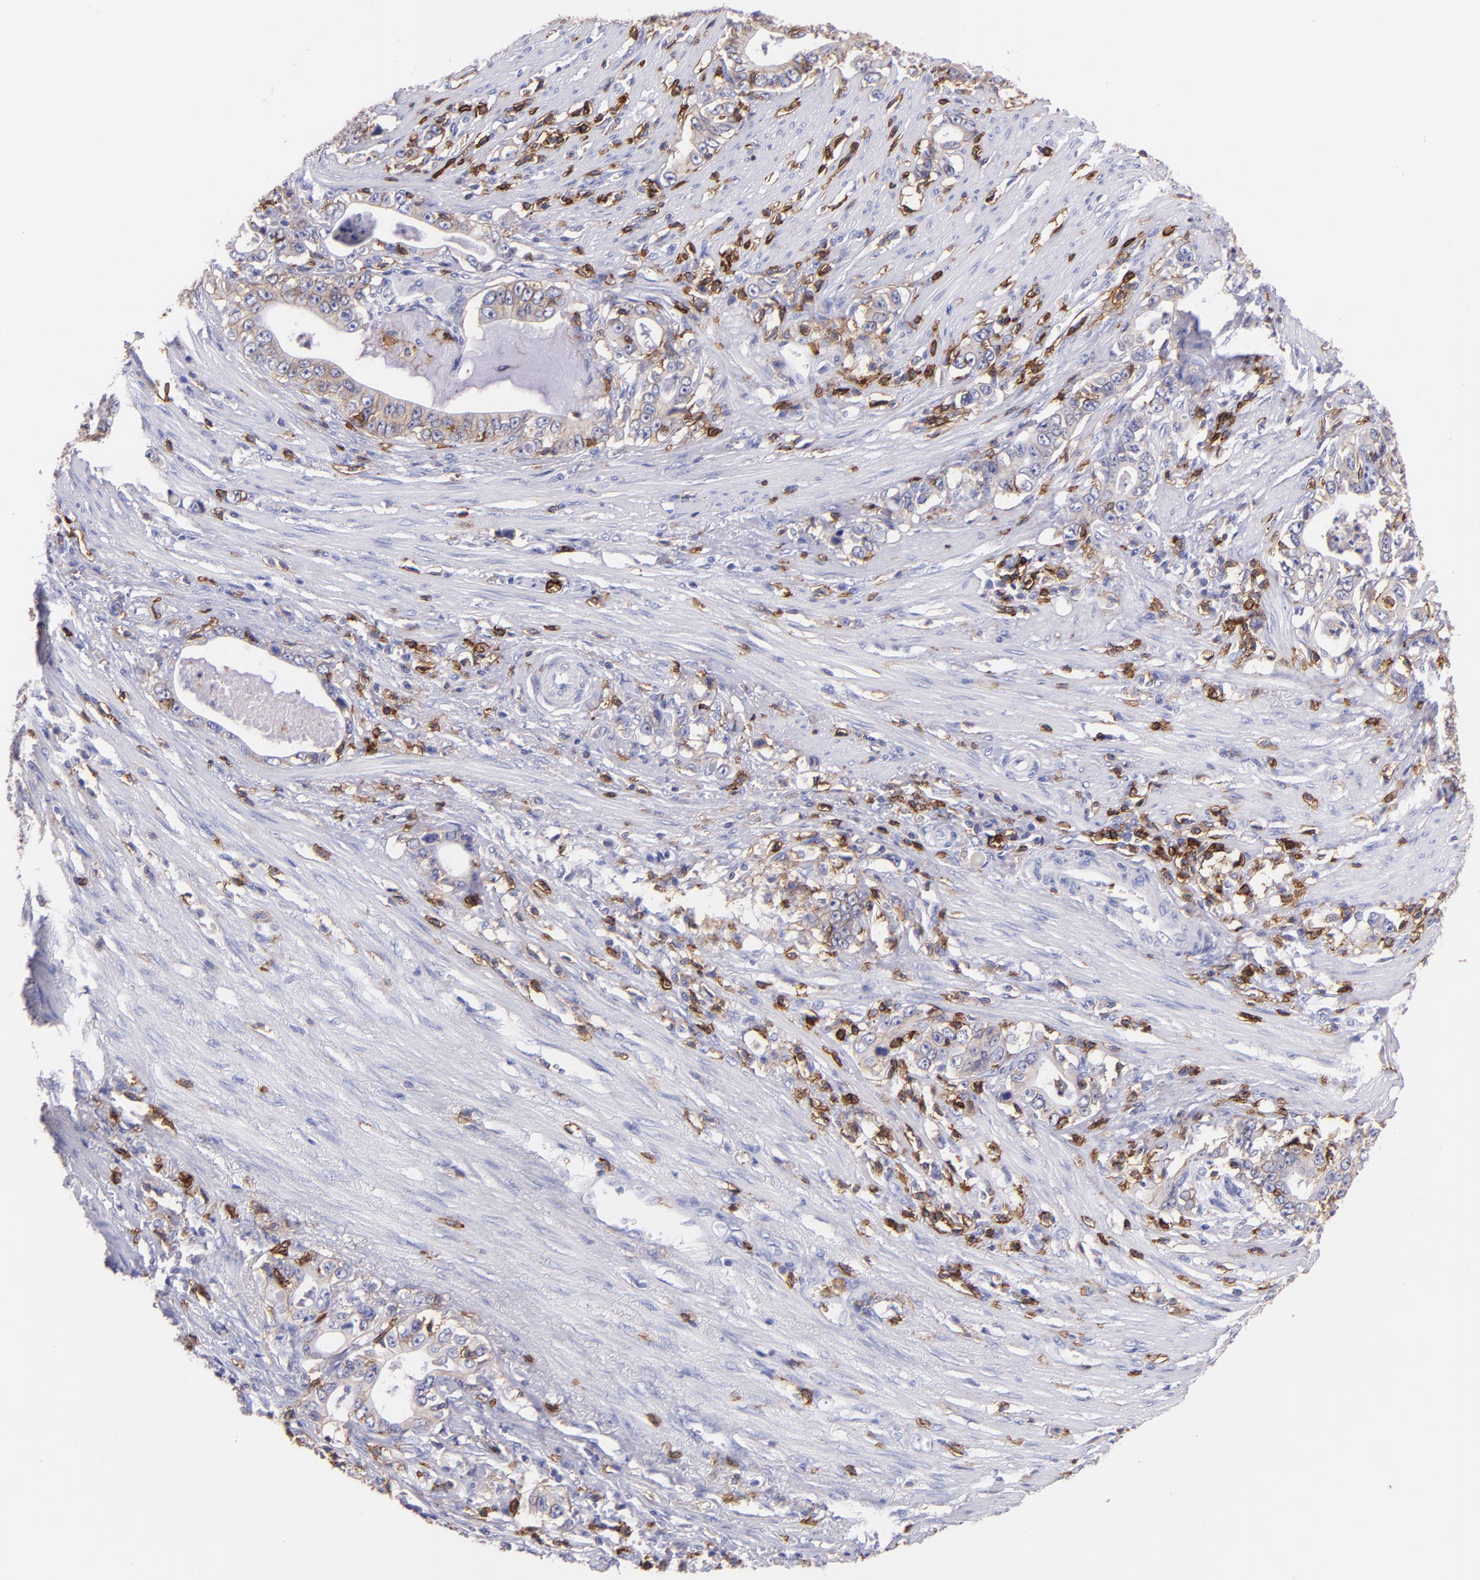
{"staining": {"intensity": "weak", "quantity": "25%-75%", "location": "cytoplasmic/membranous"}, "tissue": "stomach cancer", "cell_type": "Tumor cells", "image_type": "cancer", "snomed": [{"axis": "morphology", "description": "Adenocarcinoma, NOS"}, {"axis": "topography", "description": "Stomach, lower"}], "caption": "DAB immunohistochemical staining of stomach cancer demonstrates weak cytoplasmic/membranous protein expression in about 25%-75% of tumor cells.", "gene": "SPN", "patient": {"sex": "female", "age": 72}}